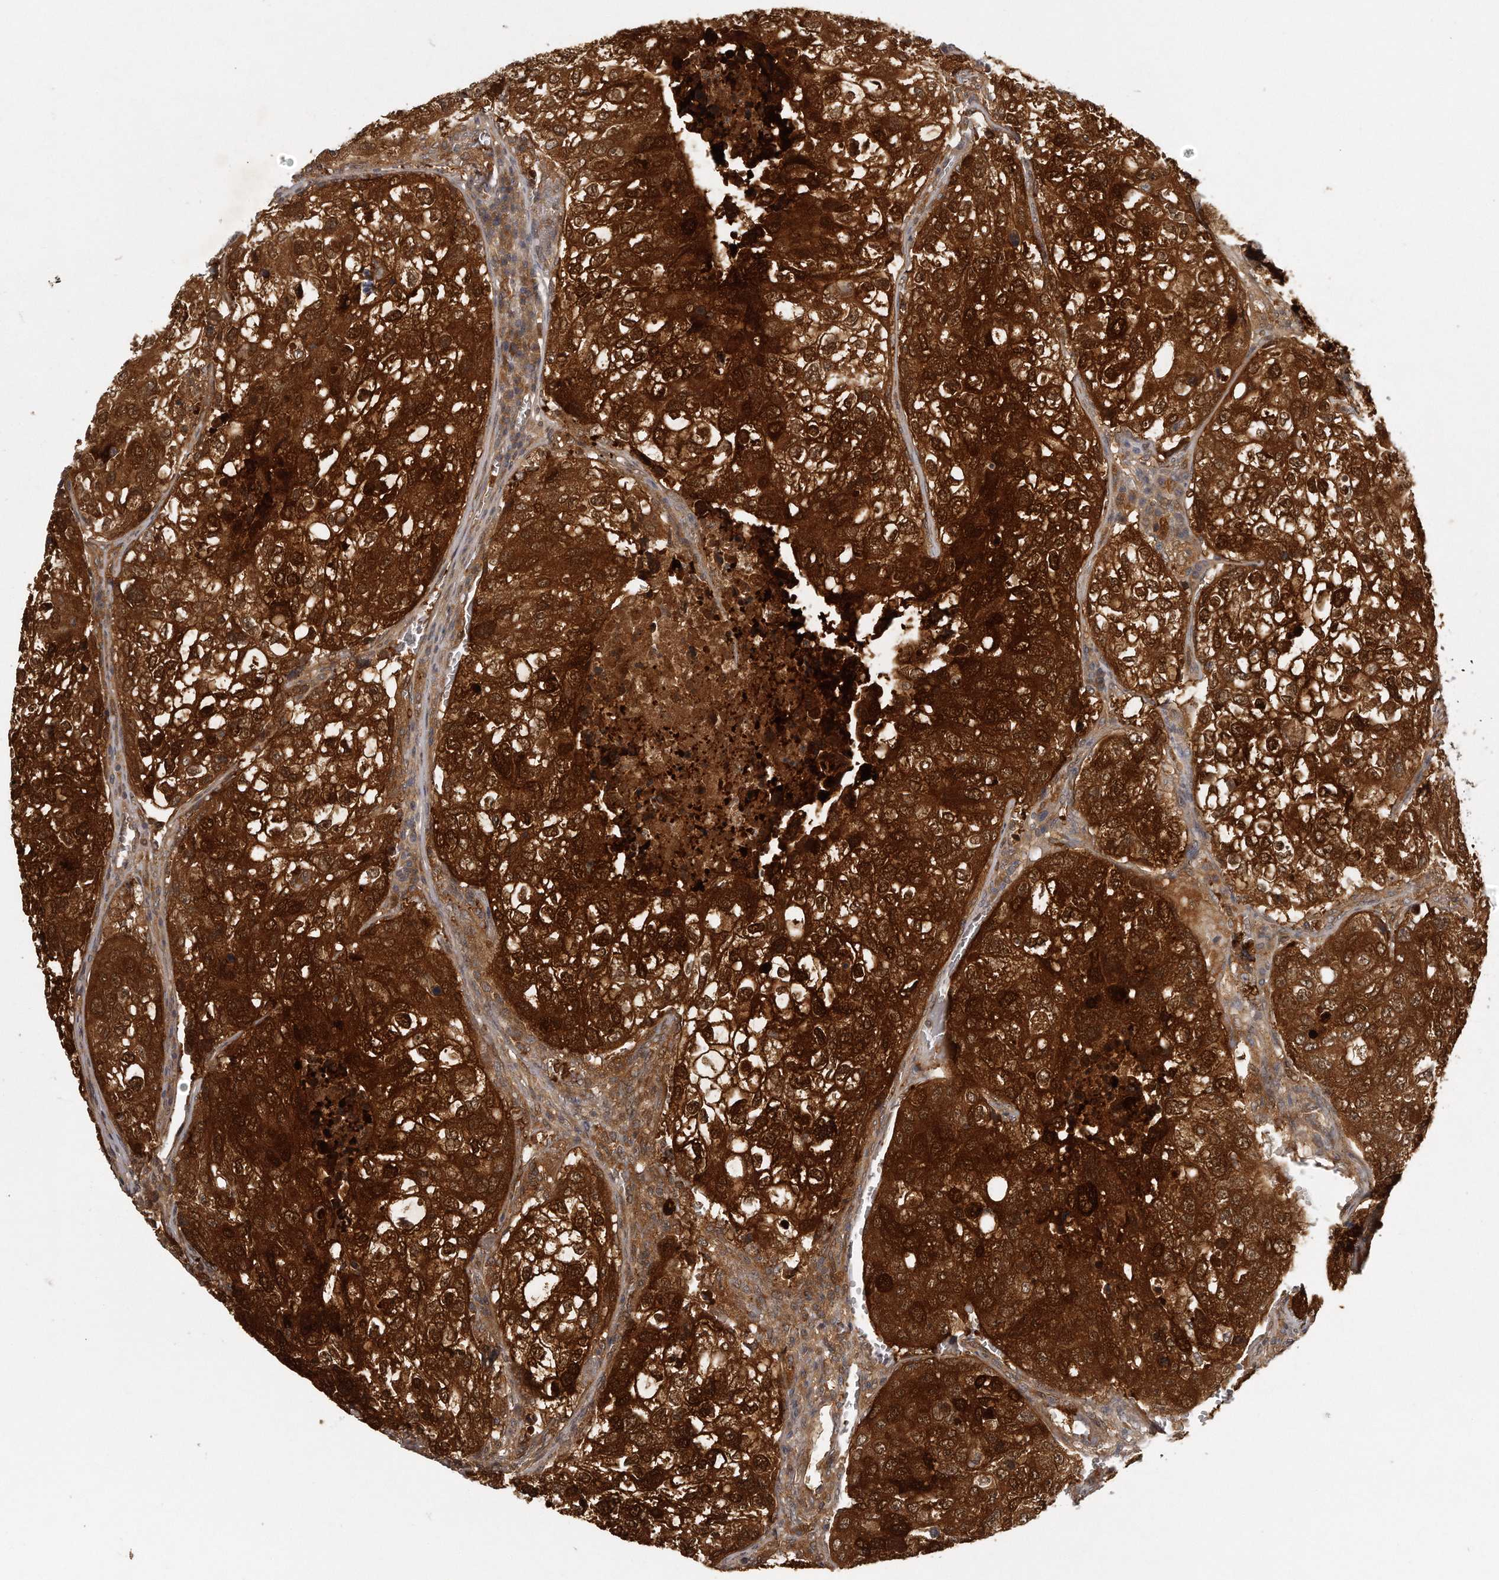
{"staining": {"intensity": "moderate", "quantity": "25%-75%", "location": "cytoplasmic/membranous"}, "tissue": "urothelial cancer", "cell_type": "Tumor cells", "image_type": "cancer", "snomed": [{"axis": "morphology", "description": "Urothelial carcinoma, High grade"}, {"axis": "topography", "description": "Lymph node"}, {"axis": "topography", "description": "Urinary bladder"}], "caption": "Protein staining exhibits moderate cytoplasmic/membranous positivity in about 25%-75% of tumor cells in high-grade urothelial carcinoma. Using DAB (3,3'-diaminobenzidine) (brown) and hematoxylin (blue) stains, captured at high magnification using brightfield microscopy.", "gene": "GGCT", "patient": {"sex": "male", "age": 51}}